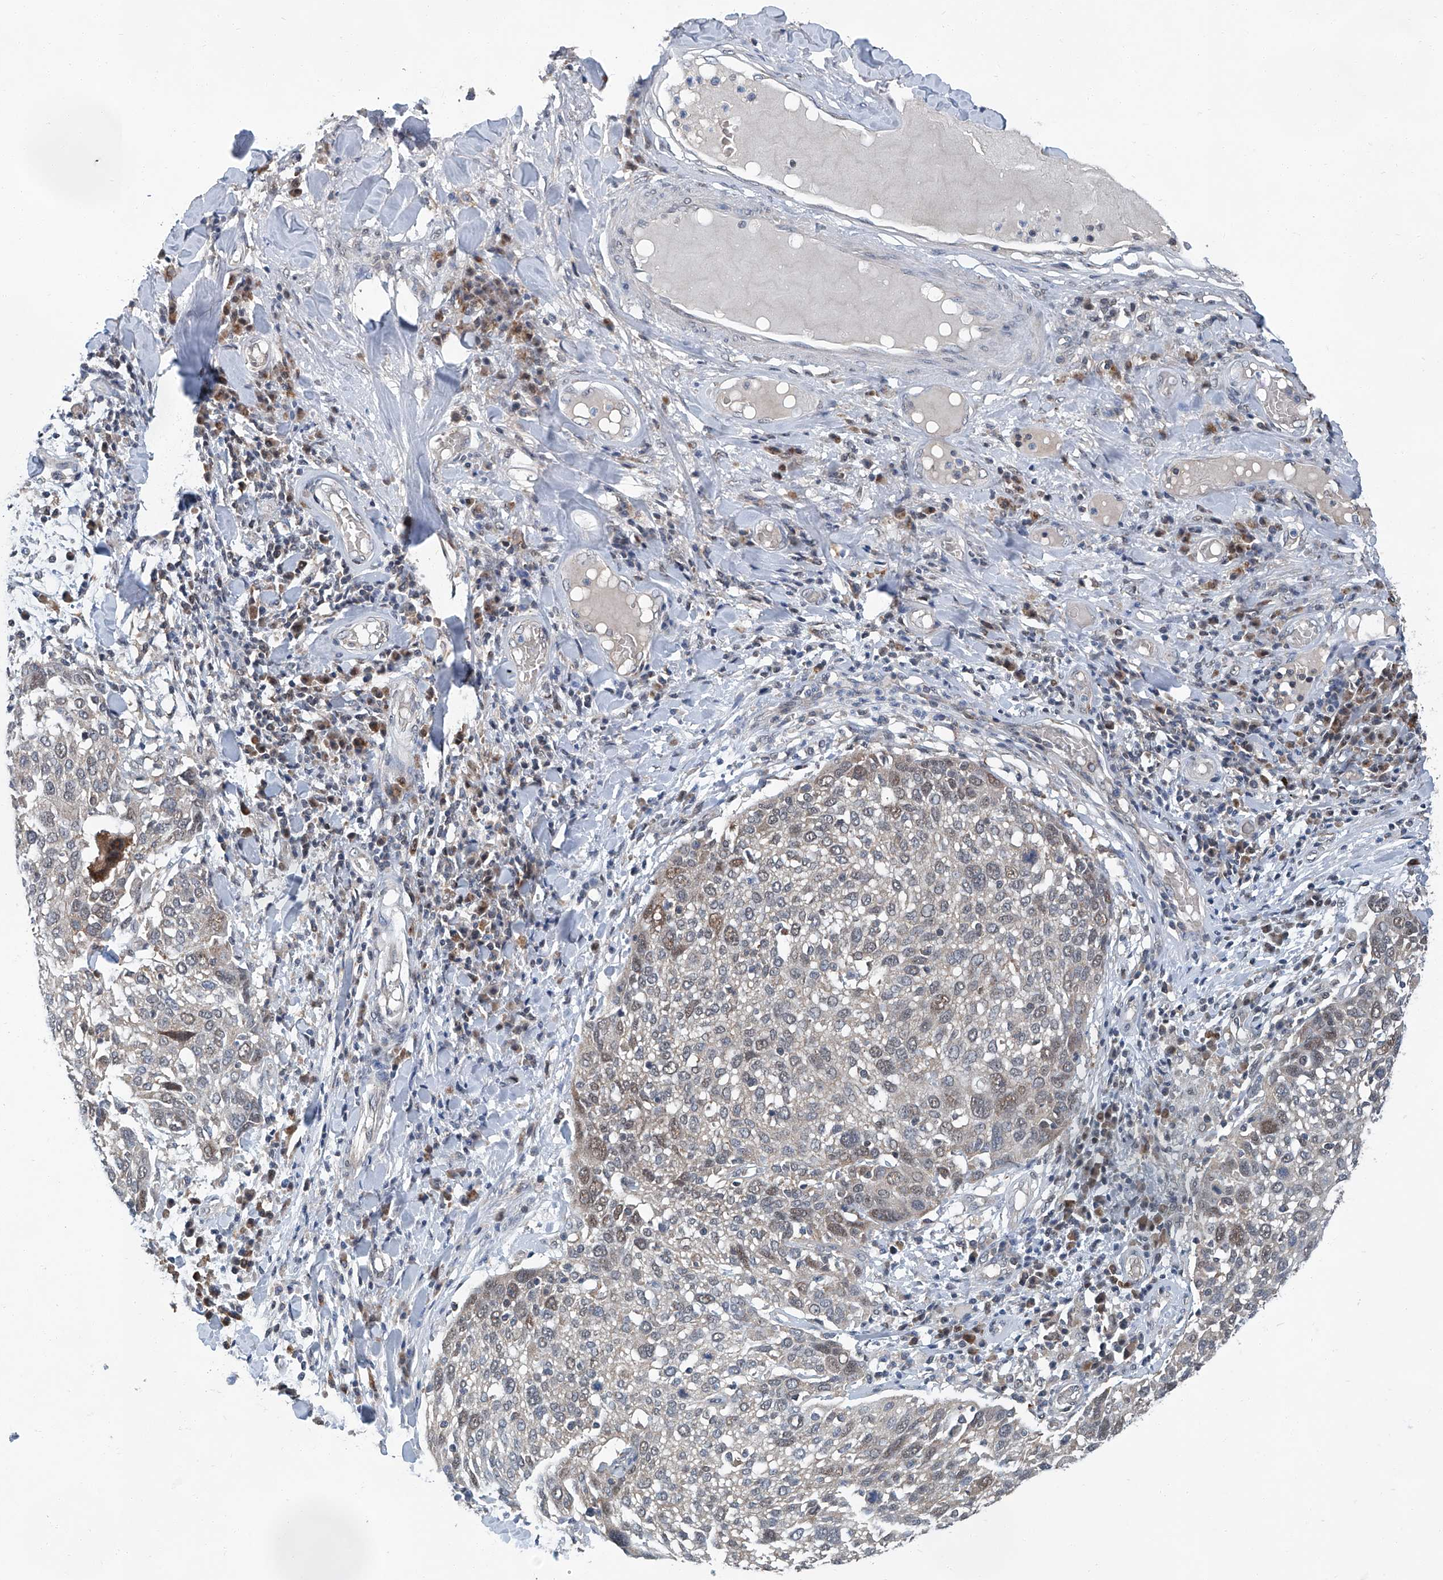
{"staining": {"intensity": "weak", "quantity": "<25%", "location": "nuclear"}, "tissue": "lung cancer", "cell_type": "Tumor cells", "image_type": "cancer", "snomed": [{"axis": "morphology", "description": "Squamous cell carcinoma, NOS"}, {"axis": "topography", "description": "Lung"}], "caption": "Tumor cells are negative for protein expression in human lung cancer (squamous cell carcinoma). (Brightfield microscopy of DAB (3,3'-diaminobenzidine) IHC at high magnification).", "gene": "CLK1", "patient": {"sex": "male", "age": 65}}